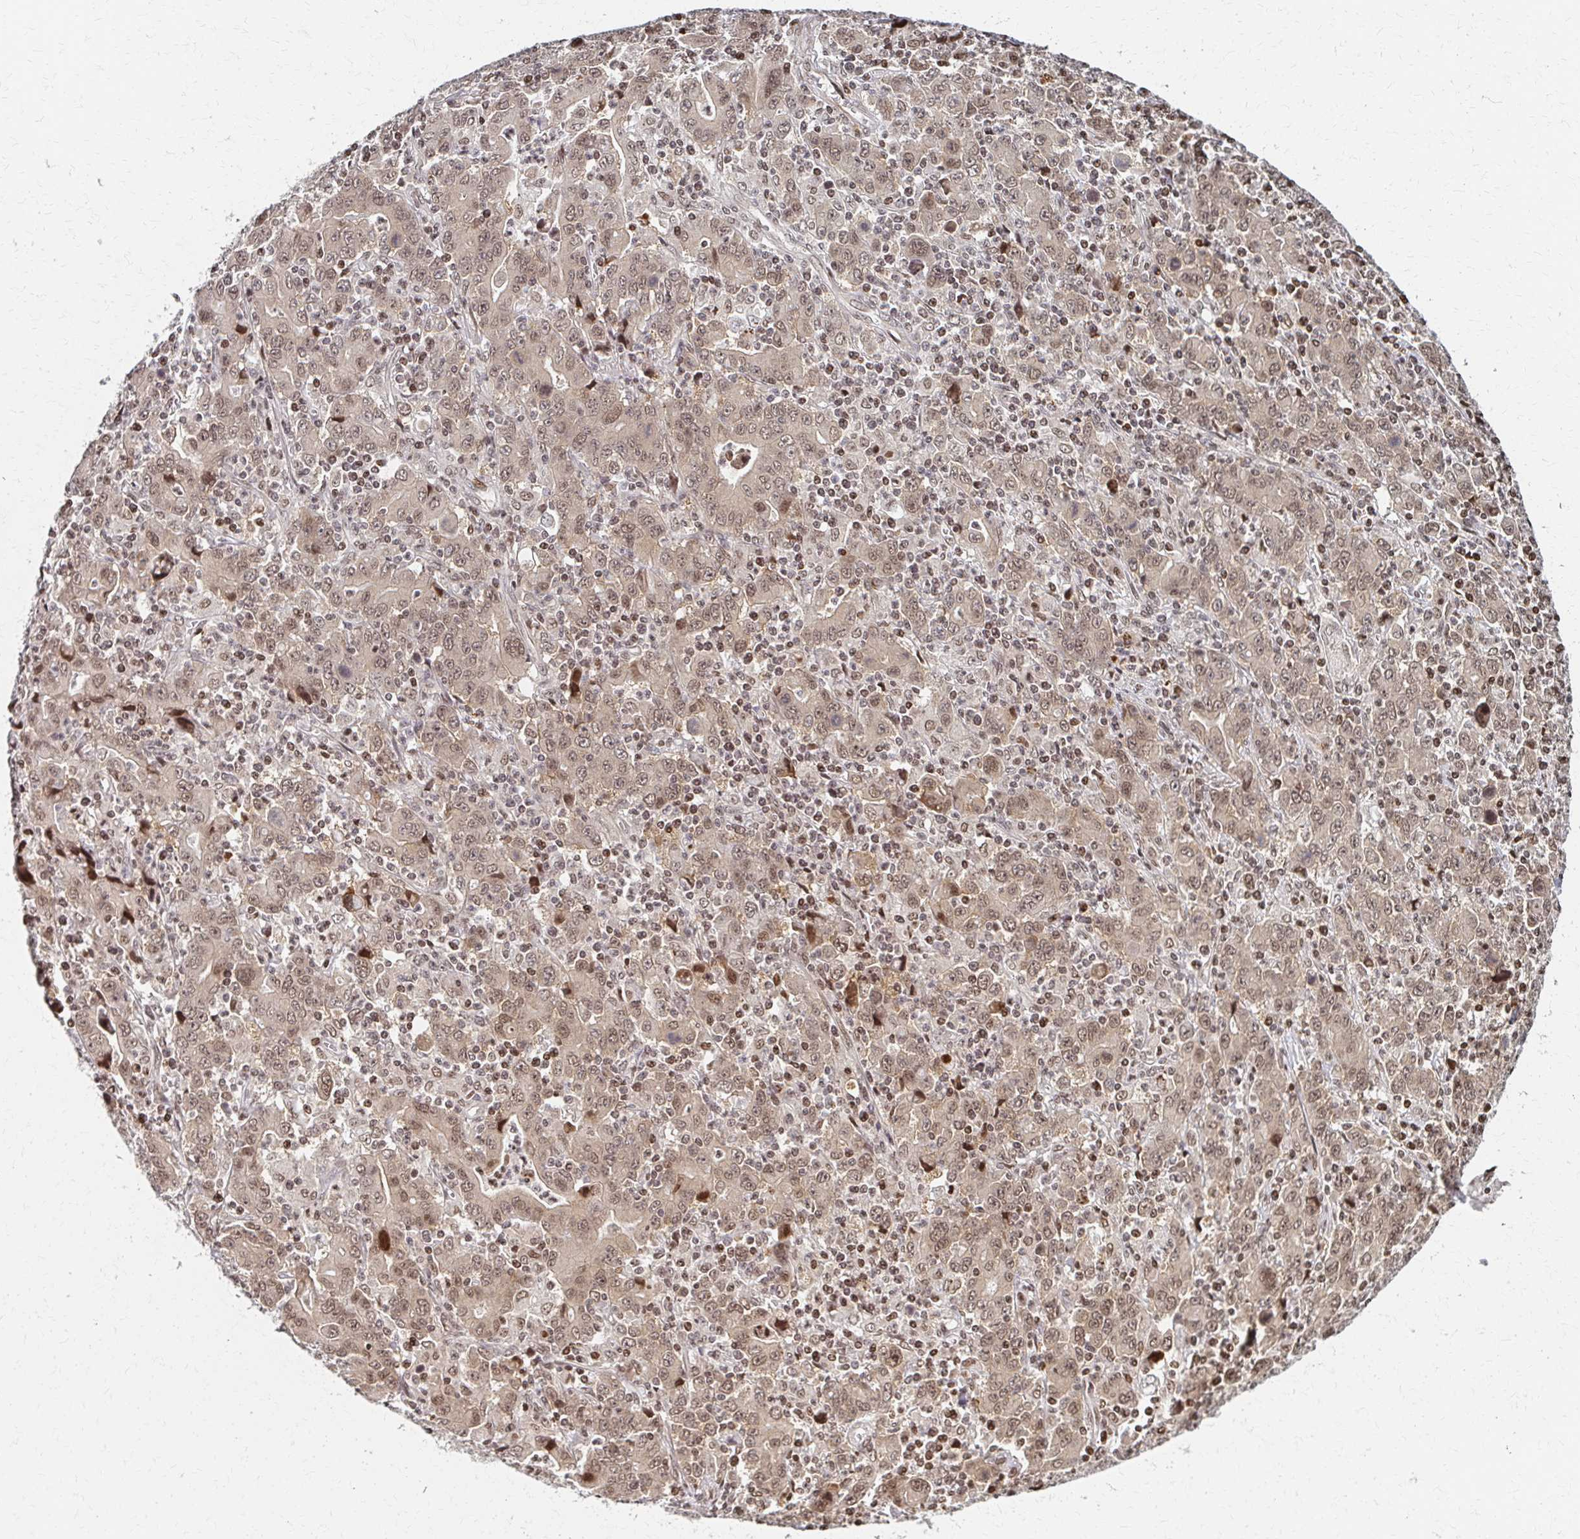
{"staining": {"intensity": "weak", "quantity": ">75%", "location": "cytoplasmic/membranous,nuclear"}, "tissue": "stomach cancer", "cell_type": "Tumor cells", "image_type": "cancer", "snomed": [{"axis": "morphology", "description": "Adenocarcinoma, NOS"}, {"axis": "topography", "description": "Stomach, upper"}], "caption": "Weak cytoplasmic/membranous and nuclear protein staining is identified in about >75% of tumor cells in adenocarcinoma (stomach).", "gene": "PSMD7", "patient": {"sex": "male", "age": 69}}